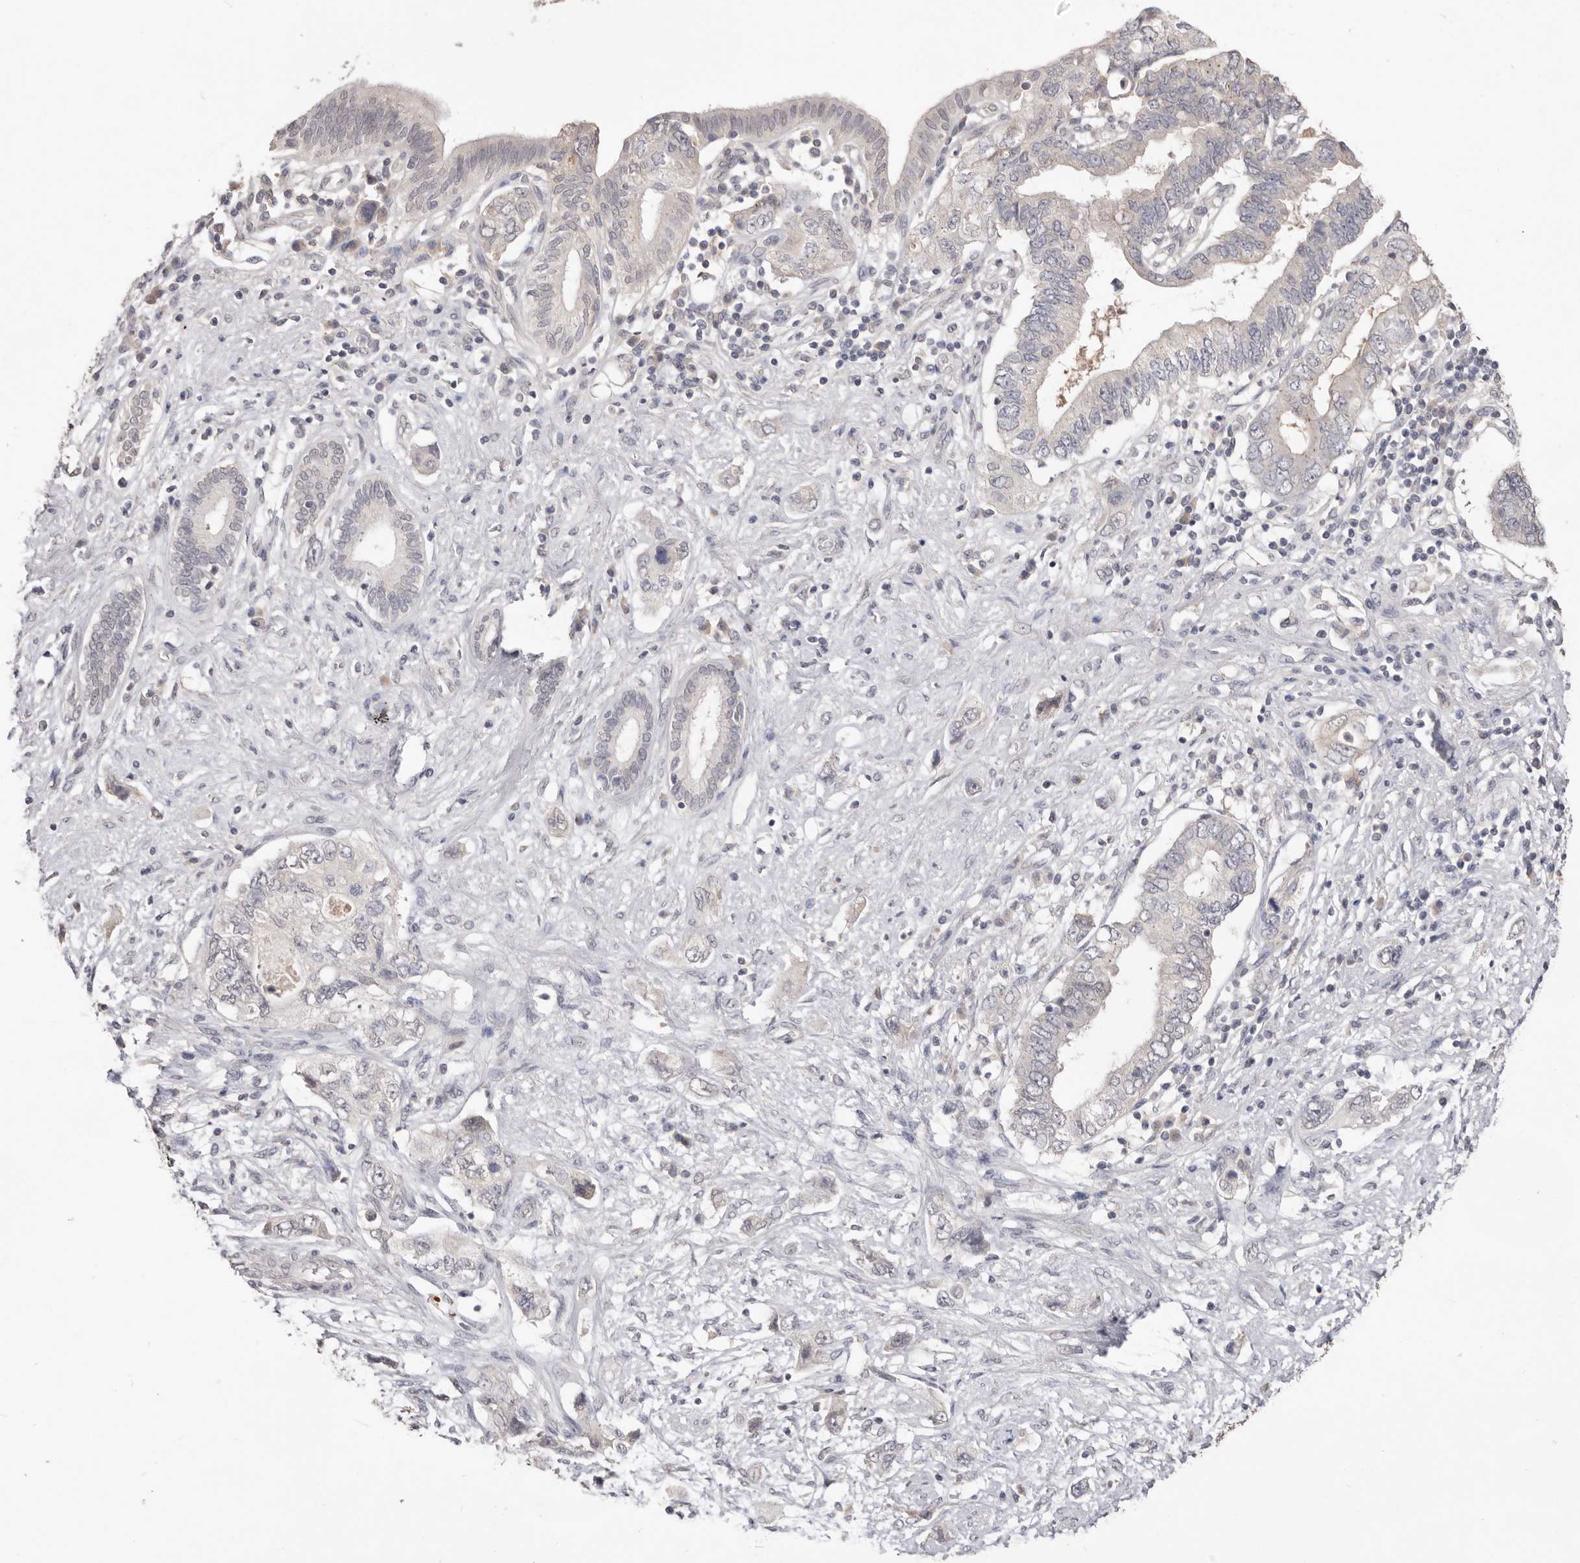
{"staining": {"intensity": "negative", "quantity": "none", "location": "none"}, "tissue": "pancreatic cancer", "cell_type": "Tumor cells", "image_type": "cancer", "snomed": [{"axis": "morphology", "description": "Adenocarcinoma, NOS"}, {"axis": "topography", "description": "Pancreas"}], "caption": "Pancreatic cancer was stained to show a protein in brown. There is no significant staining in tumor cells. The staining is performed using DAB brown chromogen with nuclei counter-stained in using hematoxylin.", "gene": "DOP1A", "patient": {"sex": "female", "age": 73}}